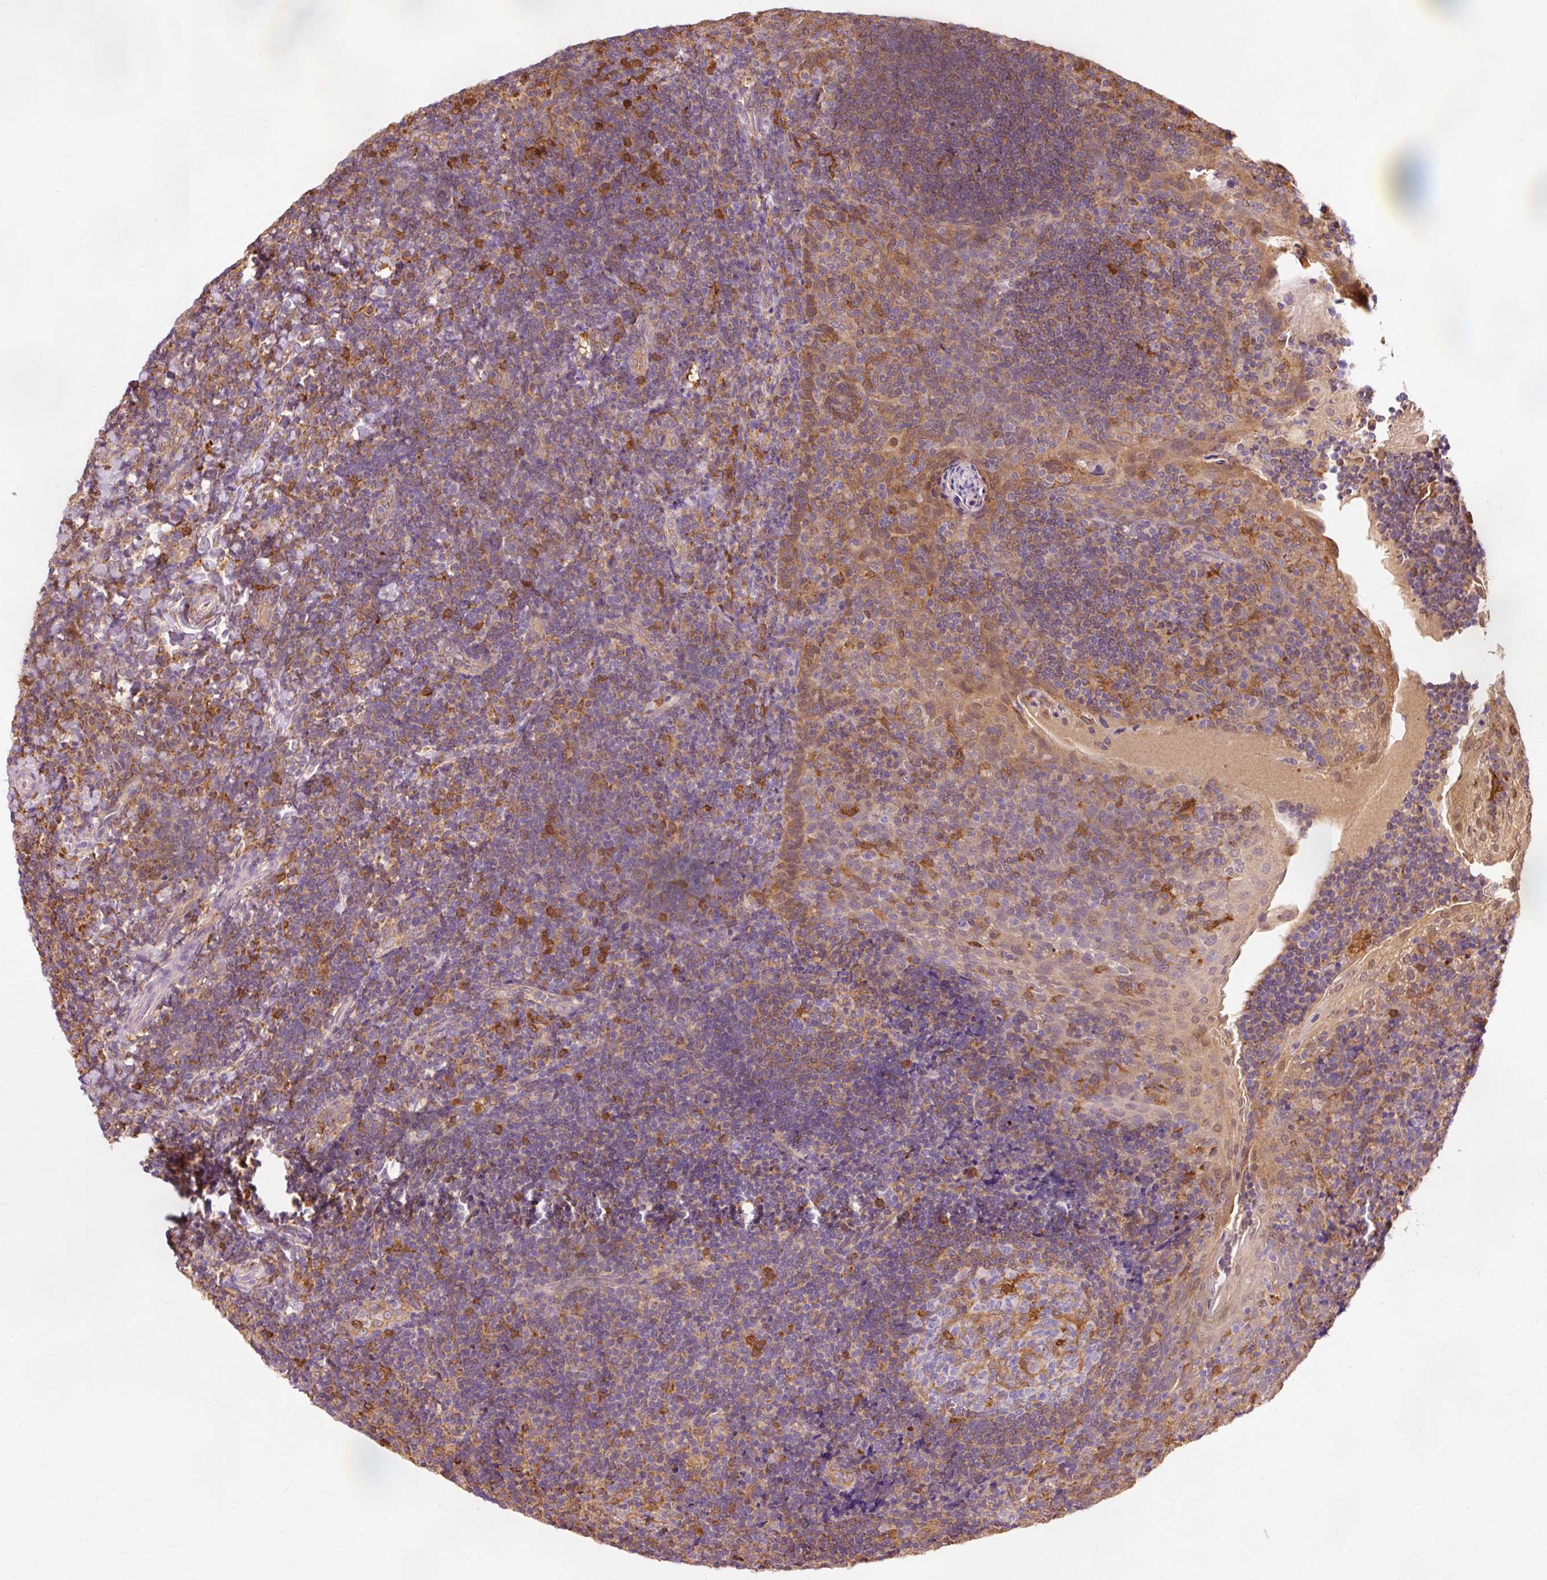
{"staining": {"intensity": "moderate", "quantity": ">75%", "location": "cytoplasmic/membranous"}, "tissue": "tonsil", "cell_type": "Germinal center cells", "image_type": "normal", "snomed": [{"axis": "morphology", "description": "Normal tissue, NOS"}, {"axis": "topography", "description": "Tonsil"}], "caption": "Moderate cytoplasmic/membranous expression is identified in approximately >75% of germinal center cells in unremarkable tonsil. (DAB (3,3'-diaminobenzidine) IHC, brown staining for protein, blue staining for nuclei).", "gene": "GPX1", "patient": {"sex": "male", "age": 17}}